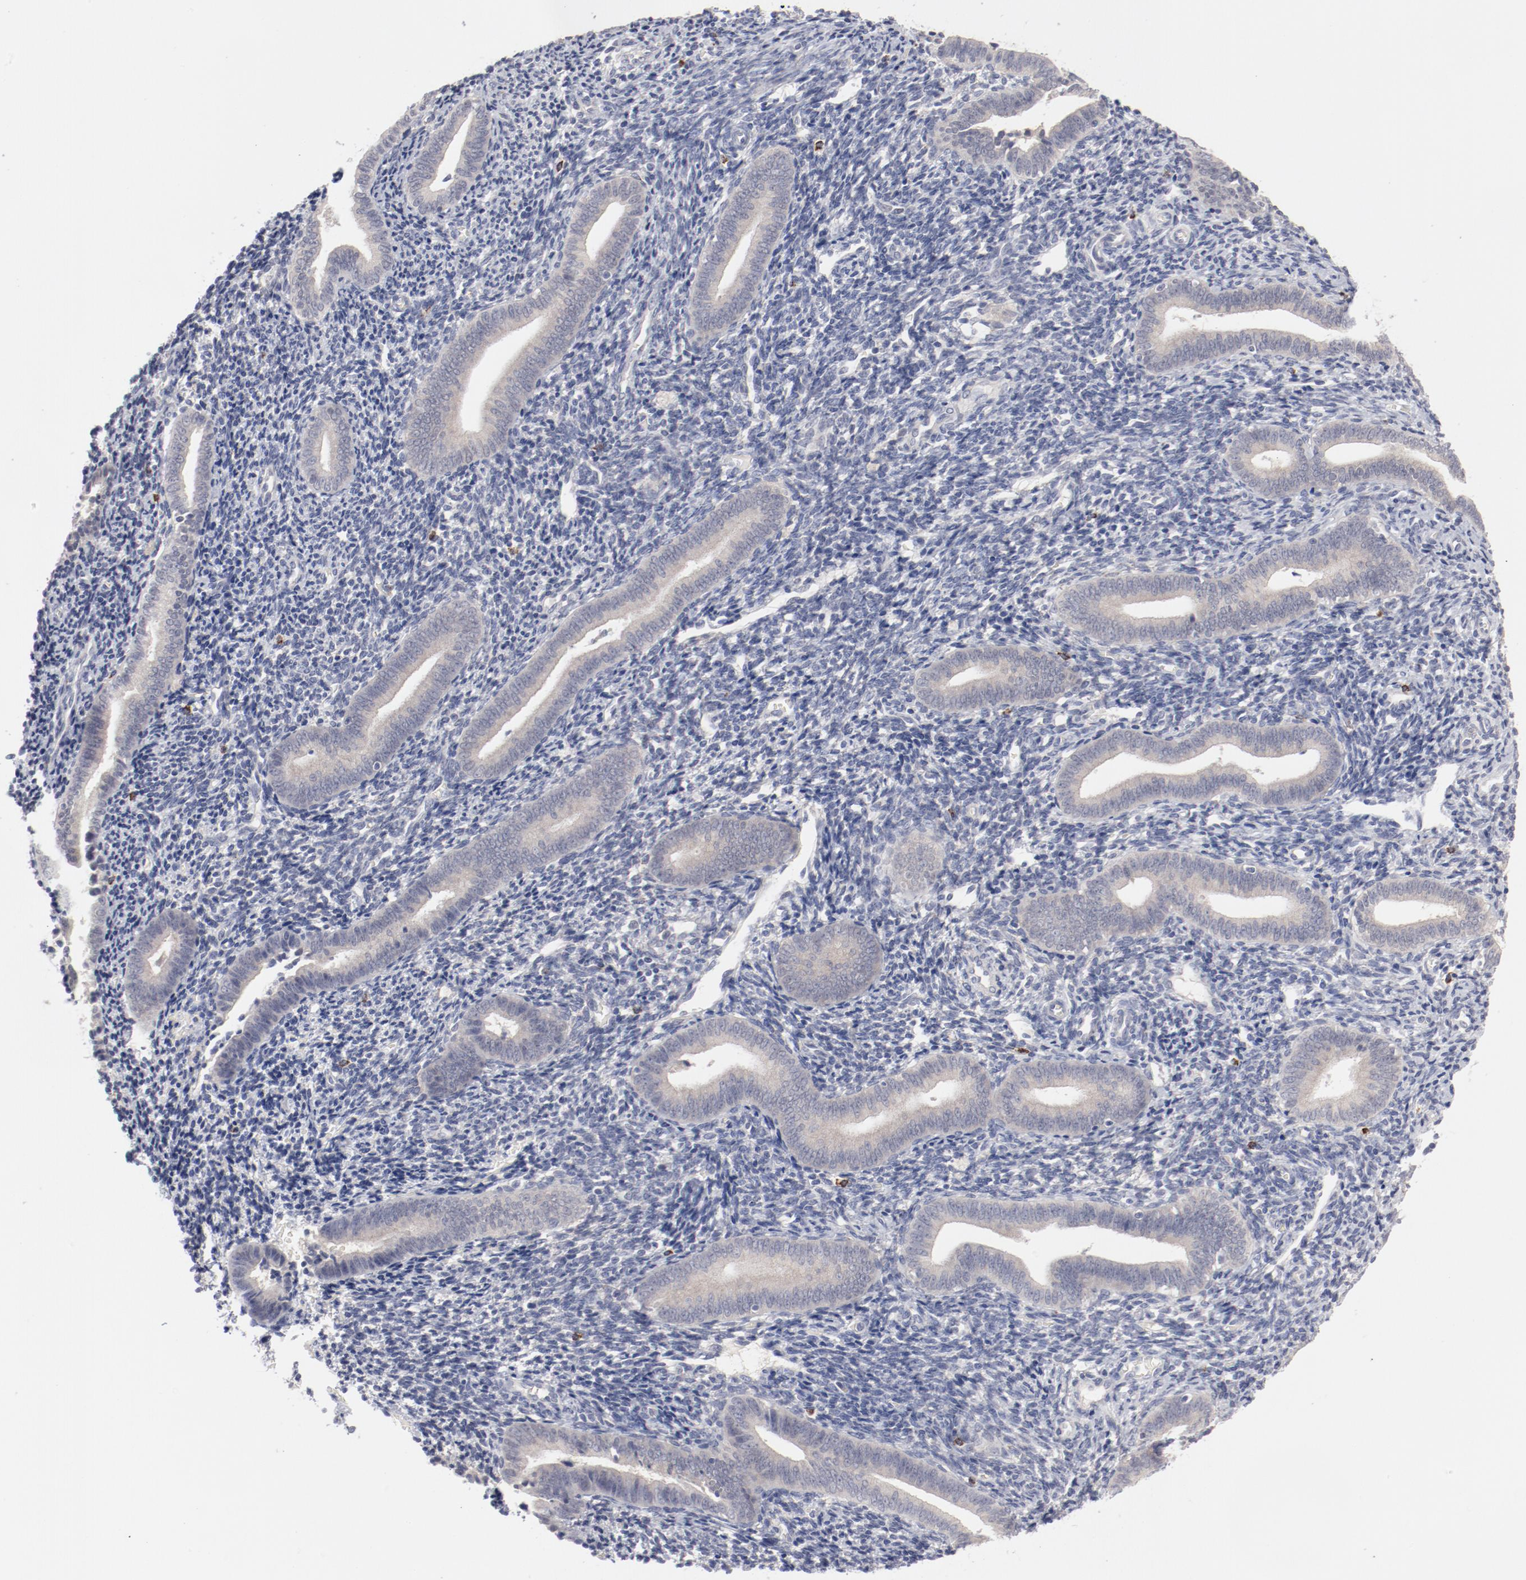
{"staining": {"intensity": "negative", "quantity": "none", "location": "none"}, "tissue": "endometrium", "cell_type": "Cells in endometrial stroma", "image_type": "normal", "snomed": [{"axis": "morphology", "description": "Normal tissue, NOS"}, {"axis": "topography", "description": "Uterus"}, {"axis": "topography", "description": "Endometrium"}], "caption": "Photomicrograph shows no significant protein positivity in cells in endometrial stroma of benign endometrium.", "gene": "SH3BGR", "patient": {"sex": "female", "age": 33}}